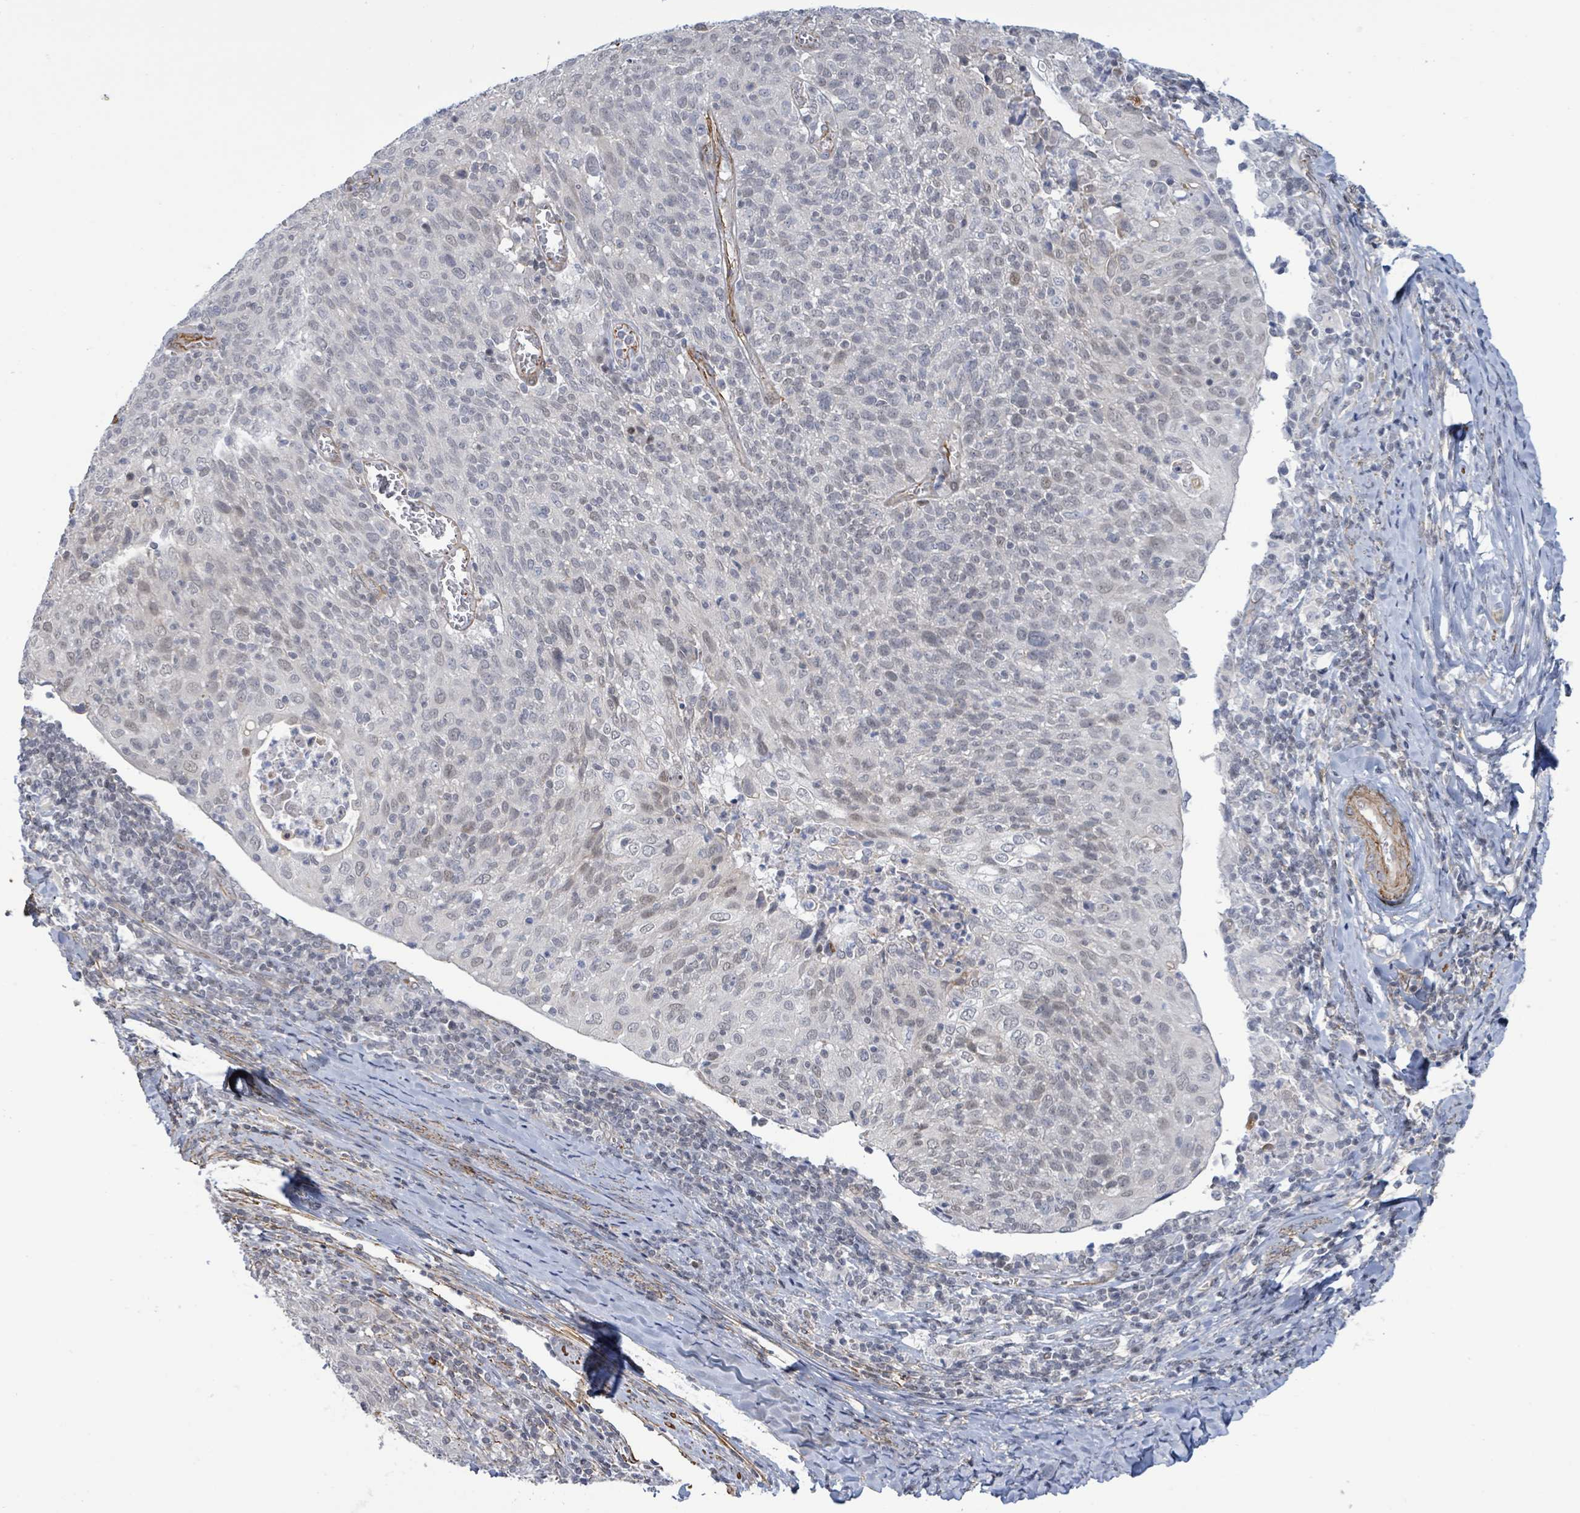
{"staining": {"intensity": "negative", "quantity": "none", "location": "none"}, "tissue": "cervical cancer", "cell_type": "Tumor cells", "image_type": "cancer", "snomed": [{"axis": "morphology", "description": "Squamous cell carcinoma, NOS"}, {"axis": "topography", "description": "Cervix"}], "caption": "This is a micrograph of immunohistochemistry staining of cervical cancer, which shows no expression in tumor cells.", "gene": "DMRTC1B", "patient": {"sex": "female", "age": 52}}